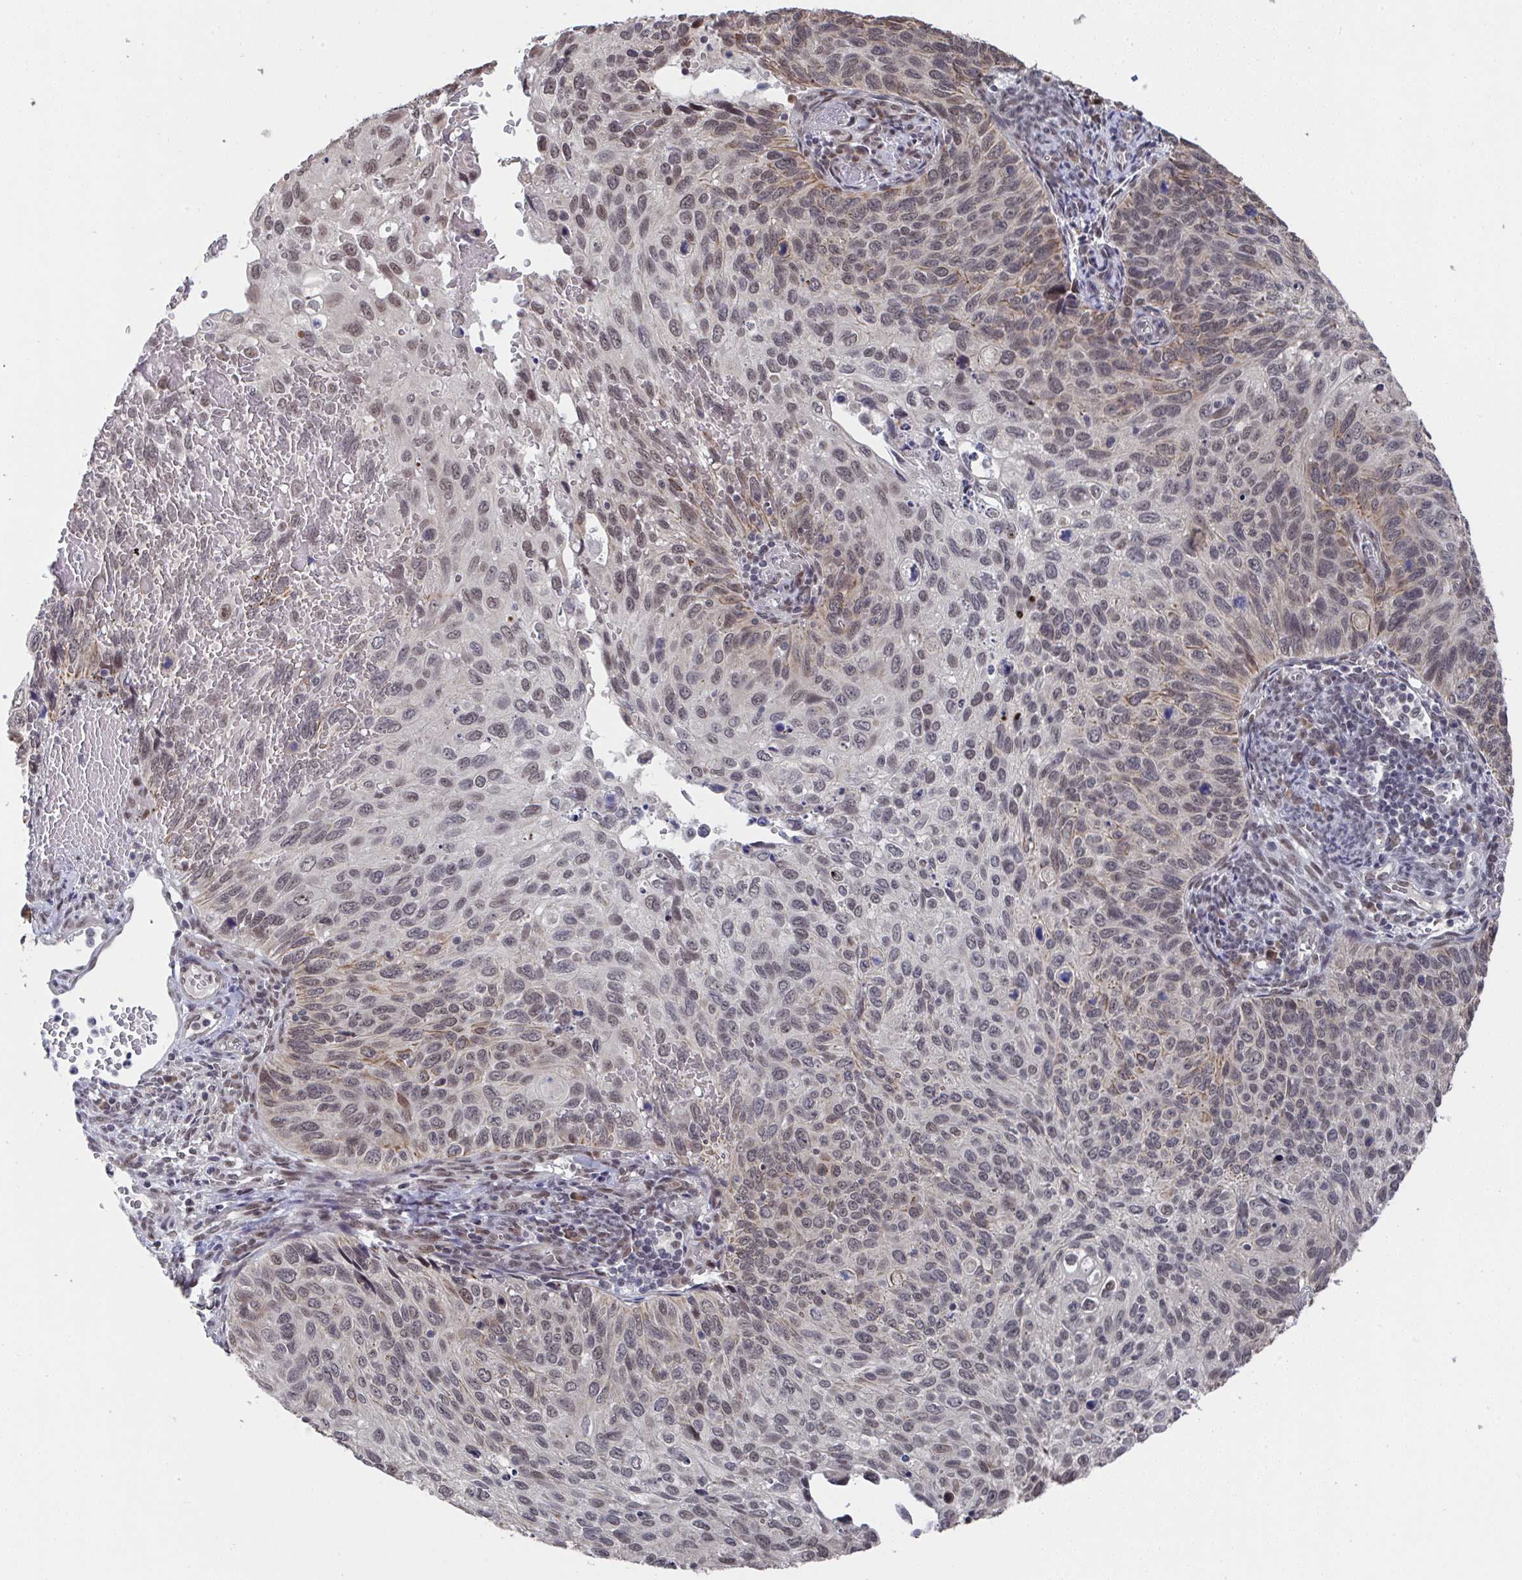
{"staining": {"intensity": "moderate", "quantity": ">75%", "location": "cytoplasmic/membranous,nuclear"}, "tissue": "cervical cancer", "cell_type": "Tumor cells", "image_type": "cancer", "snomed": [{"axis": "morphology", "description": "Squamous cell carcinoma, NOS"}, {"axis": "topography", "description": "Cervix"}], "caption": "DAB (3,3'-diaminobenzidine) immunohistochemical staining of human cervical squamous cell carcinoma exhibits moderate cytoplasmic/membranous and nuclear protein positivity in approximately >75% of tumor cells. (Brightfield microscopy of DAB IHC at high magnification).", "gene": "JMJD1C", "patient": {"sex": "female", "age": 70}}